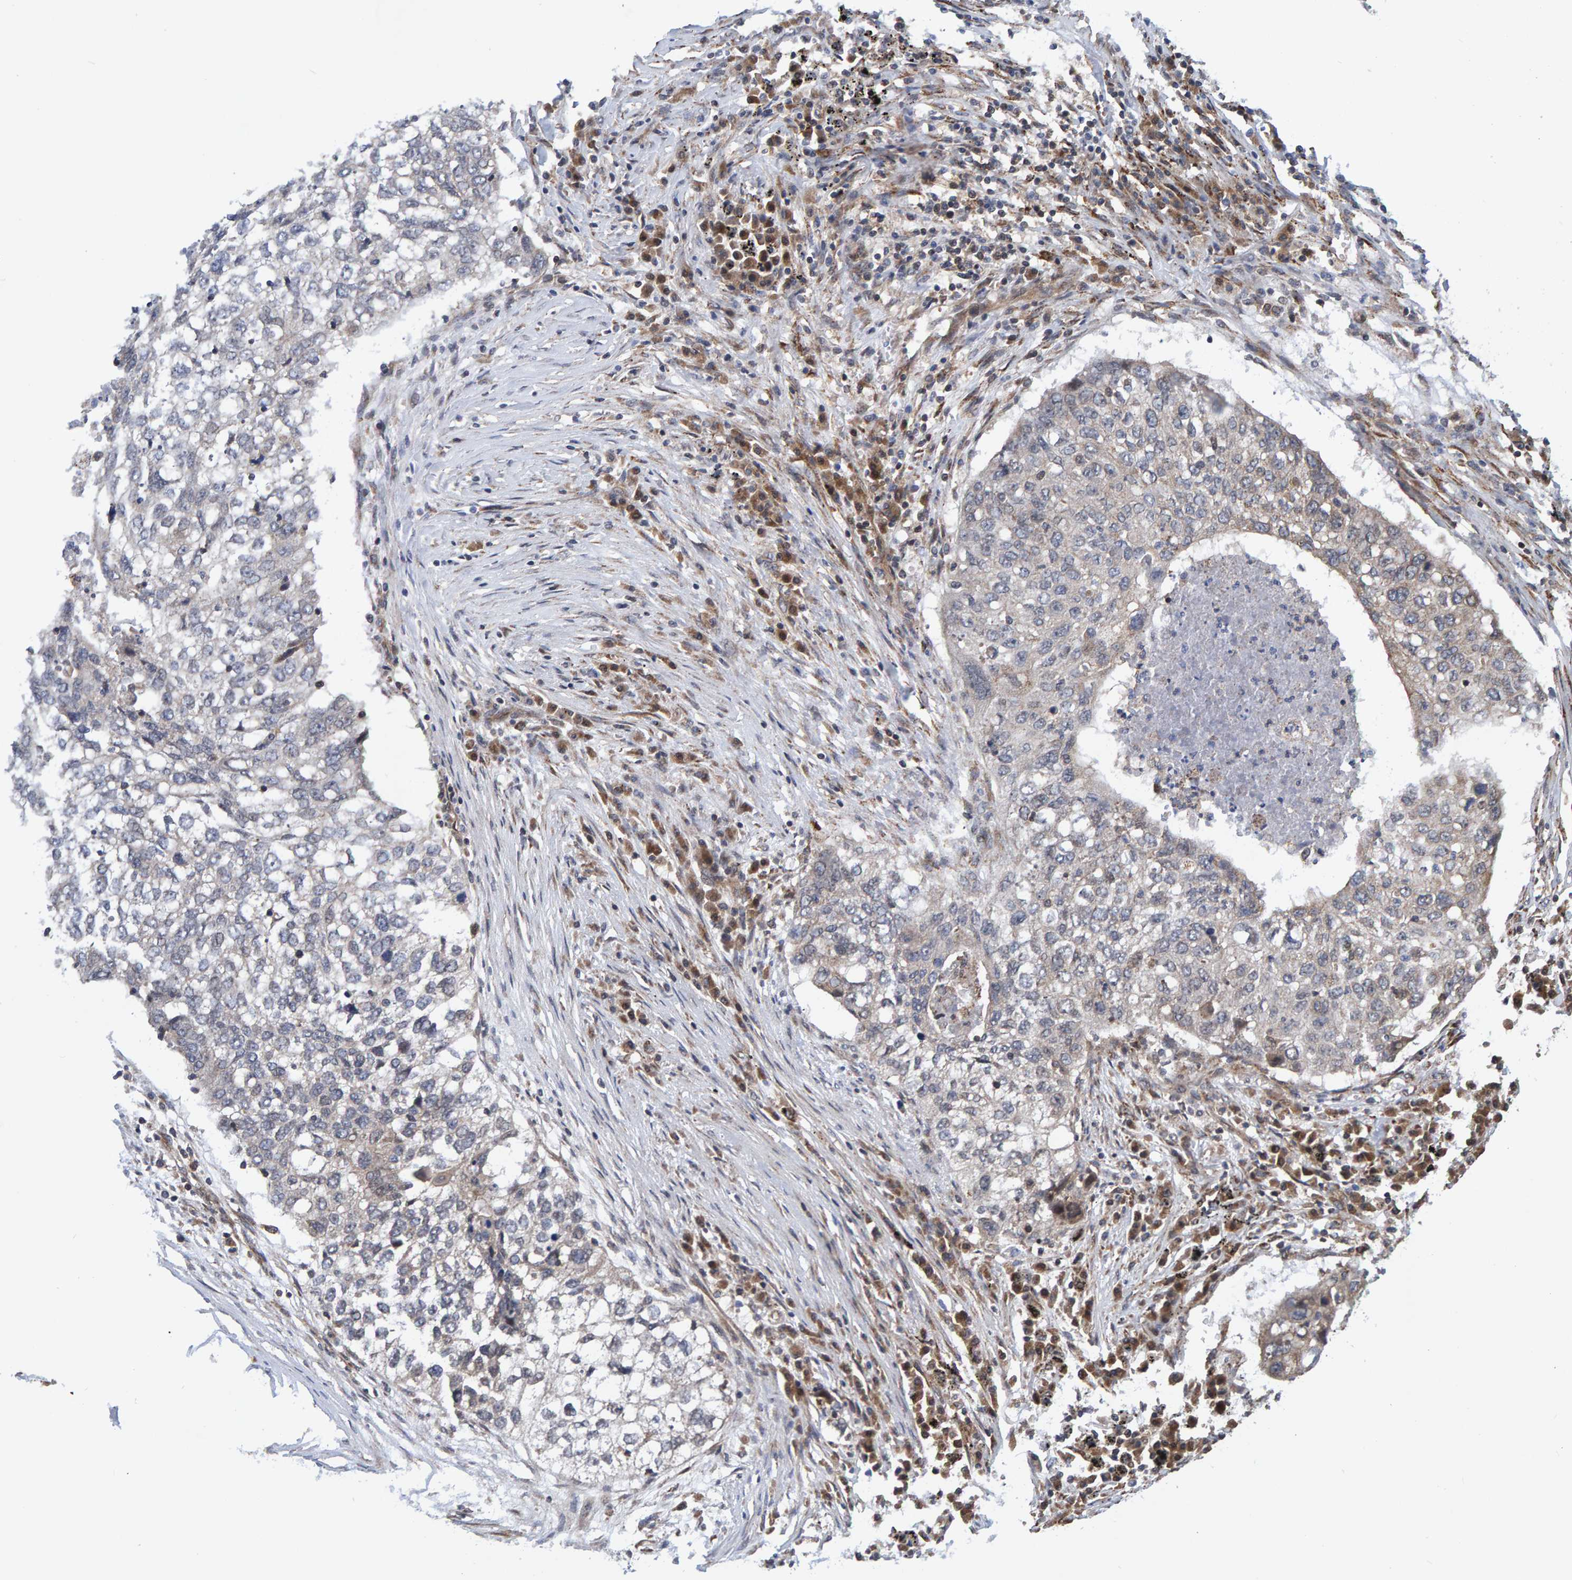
{"staining": {"intensity": "negative", "quantity": "none", "location": "none"}, "tissue": "lung cancer", "cell_type": "Tumor cells", "image_type": "cancer", "snomed": [{"axis": "morphology", "description": "Squamous cell carcinoma, NOS"}, {"axis": "topography", "description": "Lung"}], "caption": "The immunohistochemistry (IHC) micrograph has no significant staining in tumor cells of squamous cell carcinoma (lung) tissue. The staining is performed using DAB brown chromogen with nuclei counter-stained in using hematoxylin.", "gene": "SCRN2", "patient": {"sex": "female", "age": 63}}